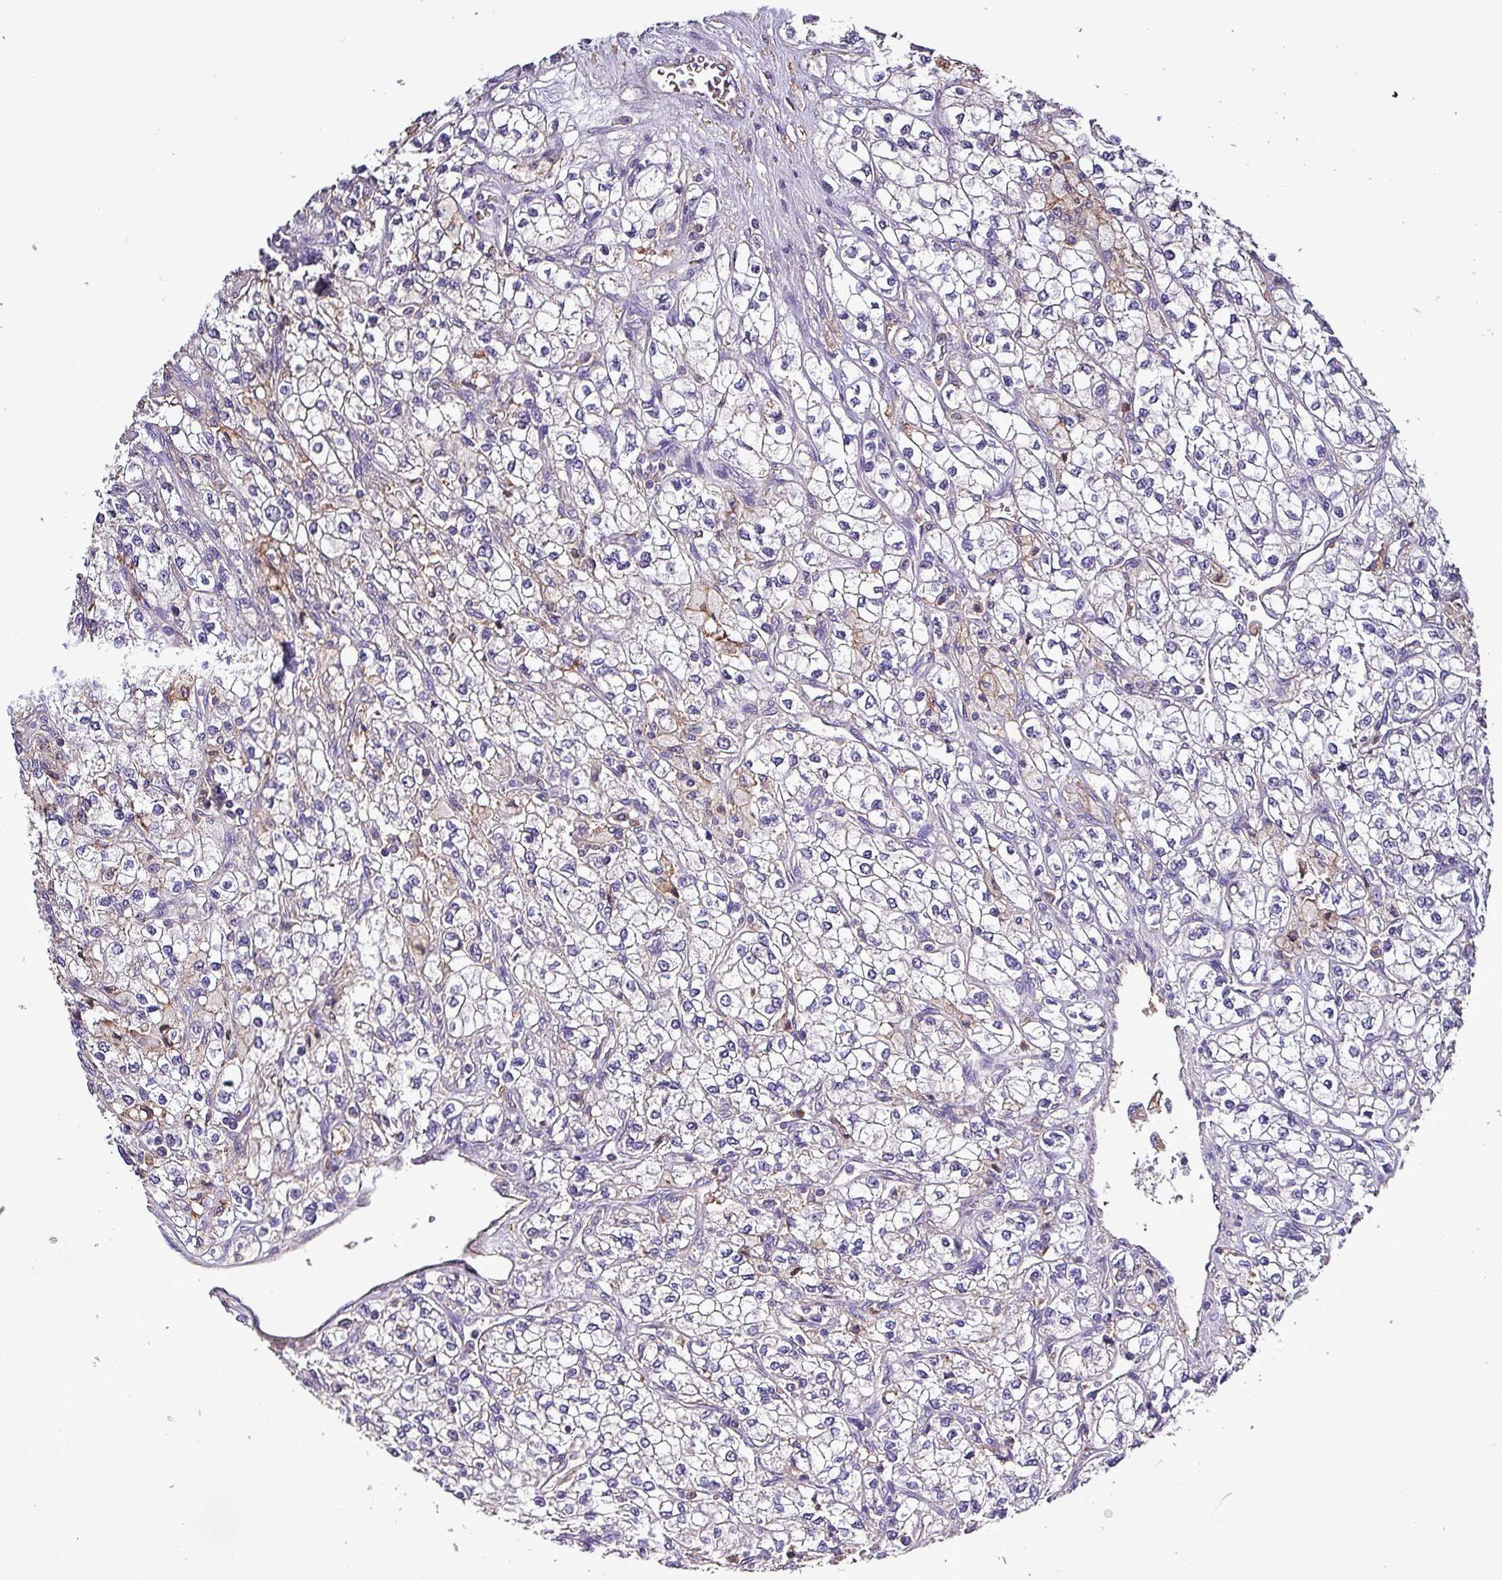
{"staining": {"intensity": "weak", "quantity": "<25%", "location": "cytoplasmic/membranous"}, "tissue": "renal cancer", "cell_type": "Tumor cells", "image_type": "cancer", "snomed": [{"axis": "morphology", "description": "Adenocarcinoma, NOS"}, {"axis": "topography", "description": "Kidney"}], "caption": "Tumor cells are negative for brown protein staining in renal cancer. The staining is performed using DAB (3,3'-diaminobenzidine) brown chromogen with nuclei counter-stained in using hematoxylin.", "gene": "HTRA4", "patient": {"sex": "male", "age": 80}}